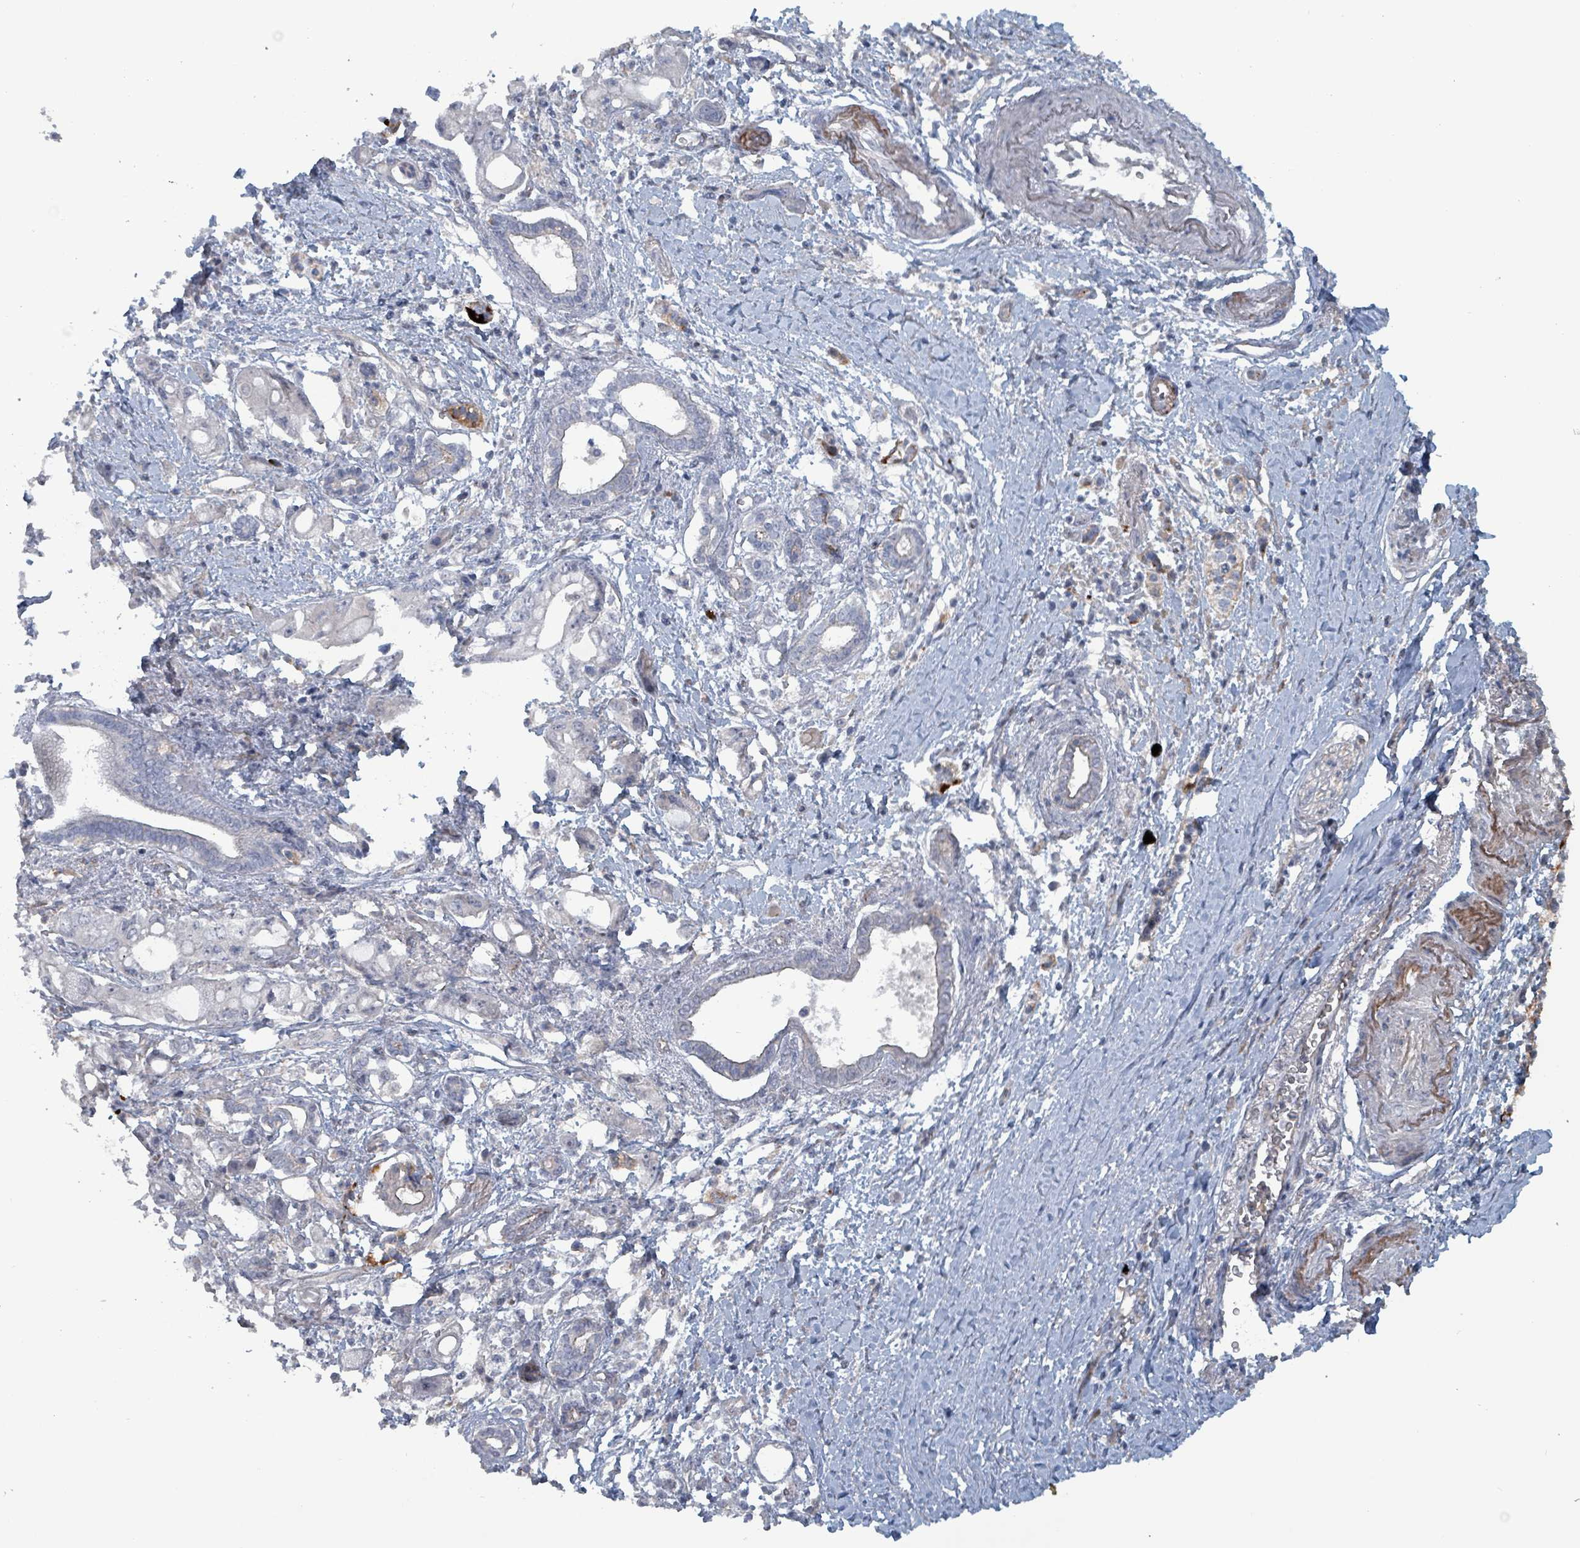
{"staining": {"intensity": "negative", "quantity": "none", "location": "none"}, "tissue": "pancreatic cancer", "cell_type": "Tumor cells", "image_type": "cancer", "snomed": [{"axis": "morphology", "description": "Adenocarcinoma, NOS"}, {"axis": "topography", "description": "Pancreas"}], "caption": "There is no significant staining in tumor cells of pancreatic adenocarcinoma.", "gene": "TAAR5", "patient": {"sex": "male", "age": 68}}